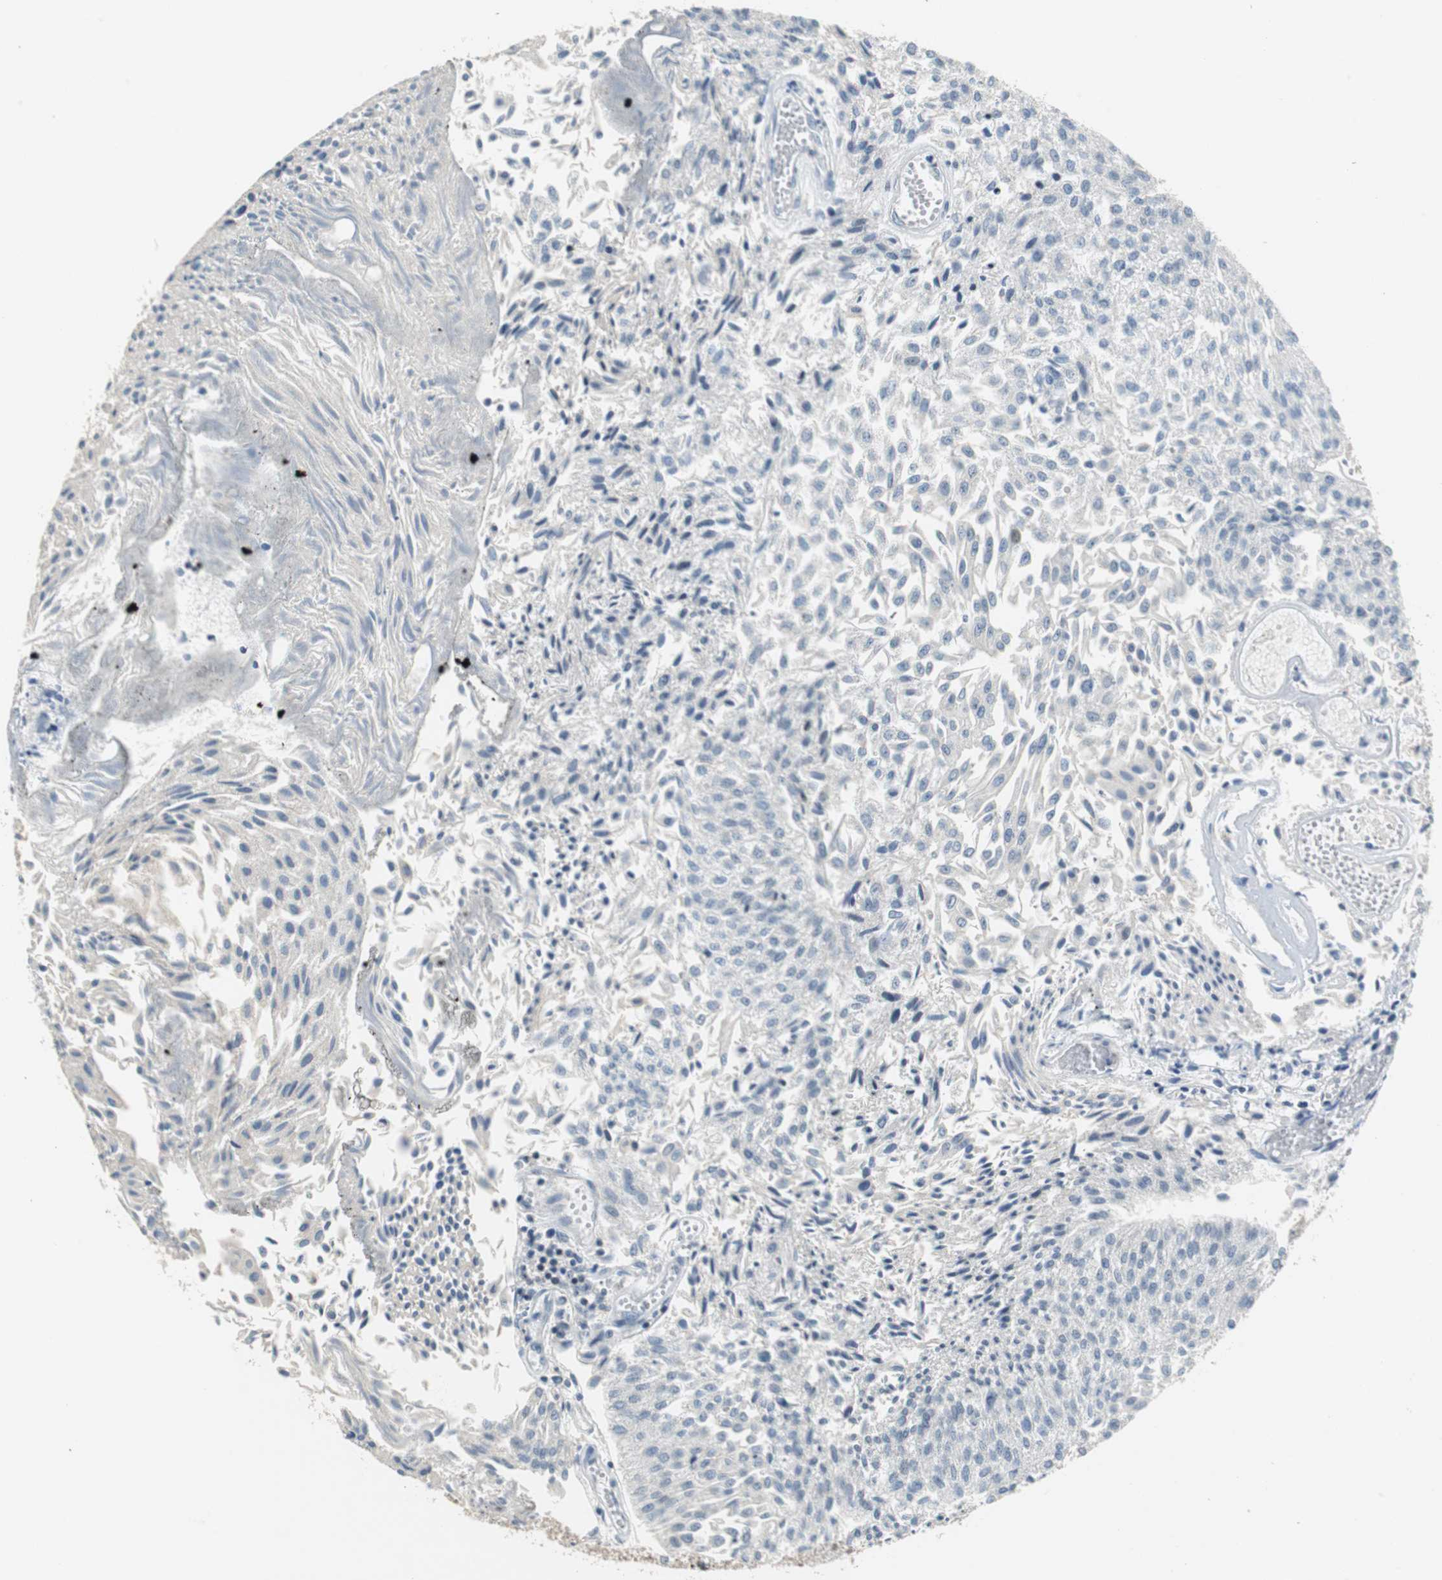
{"staining": {"intensity": "negative", "quantity": "none", "location": "none"}, "tissue": "urothelial cancer", "cell_type": "Tumor cells", "image_type": "cancer", "snomed": [{"axis": "morphology", "description": "Urothelial carcinoma, Low grade"}, {"axis": "topography", "description": "Urinary bladder"}], "caption": "Human low-grade urothelial carcinoma stained for a protein using IHC displays no staining in tumor cells.", "gene": "GSDMD", "patient": {"sex": "male", "age": 86}}